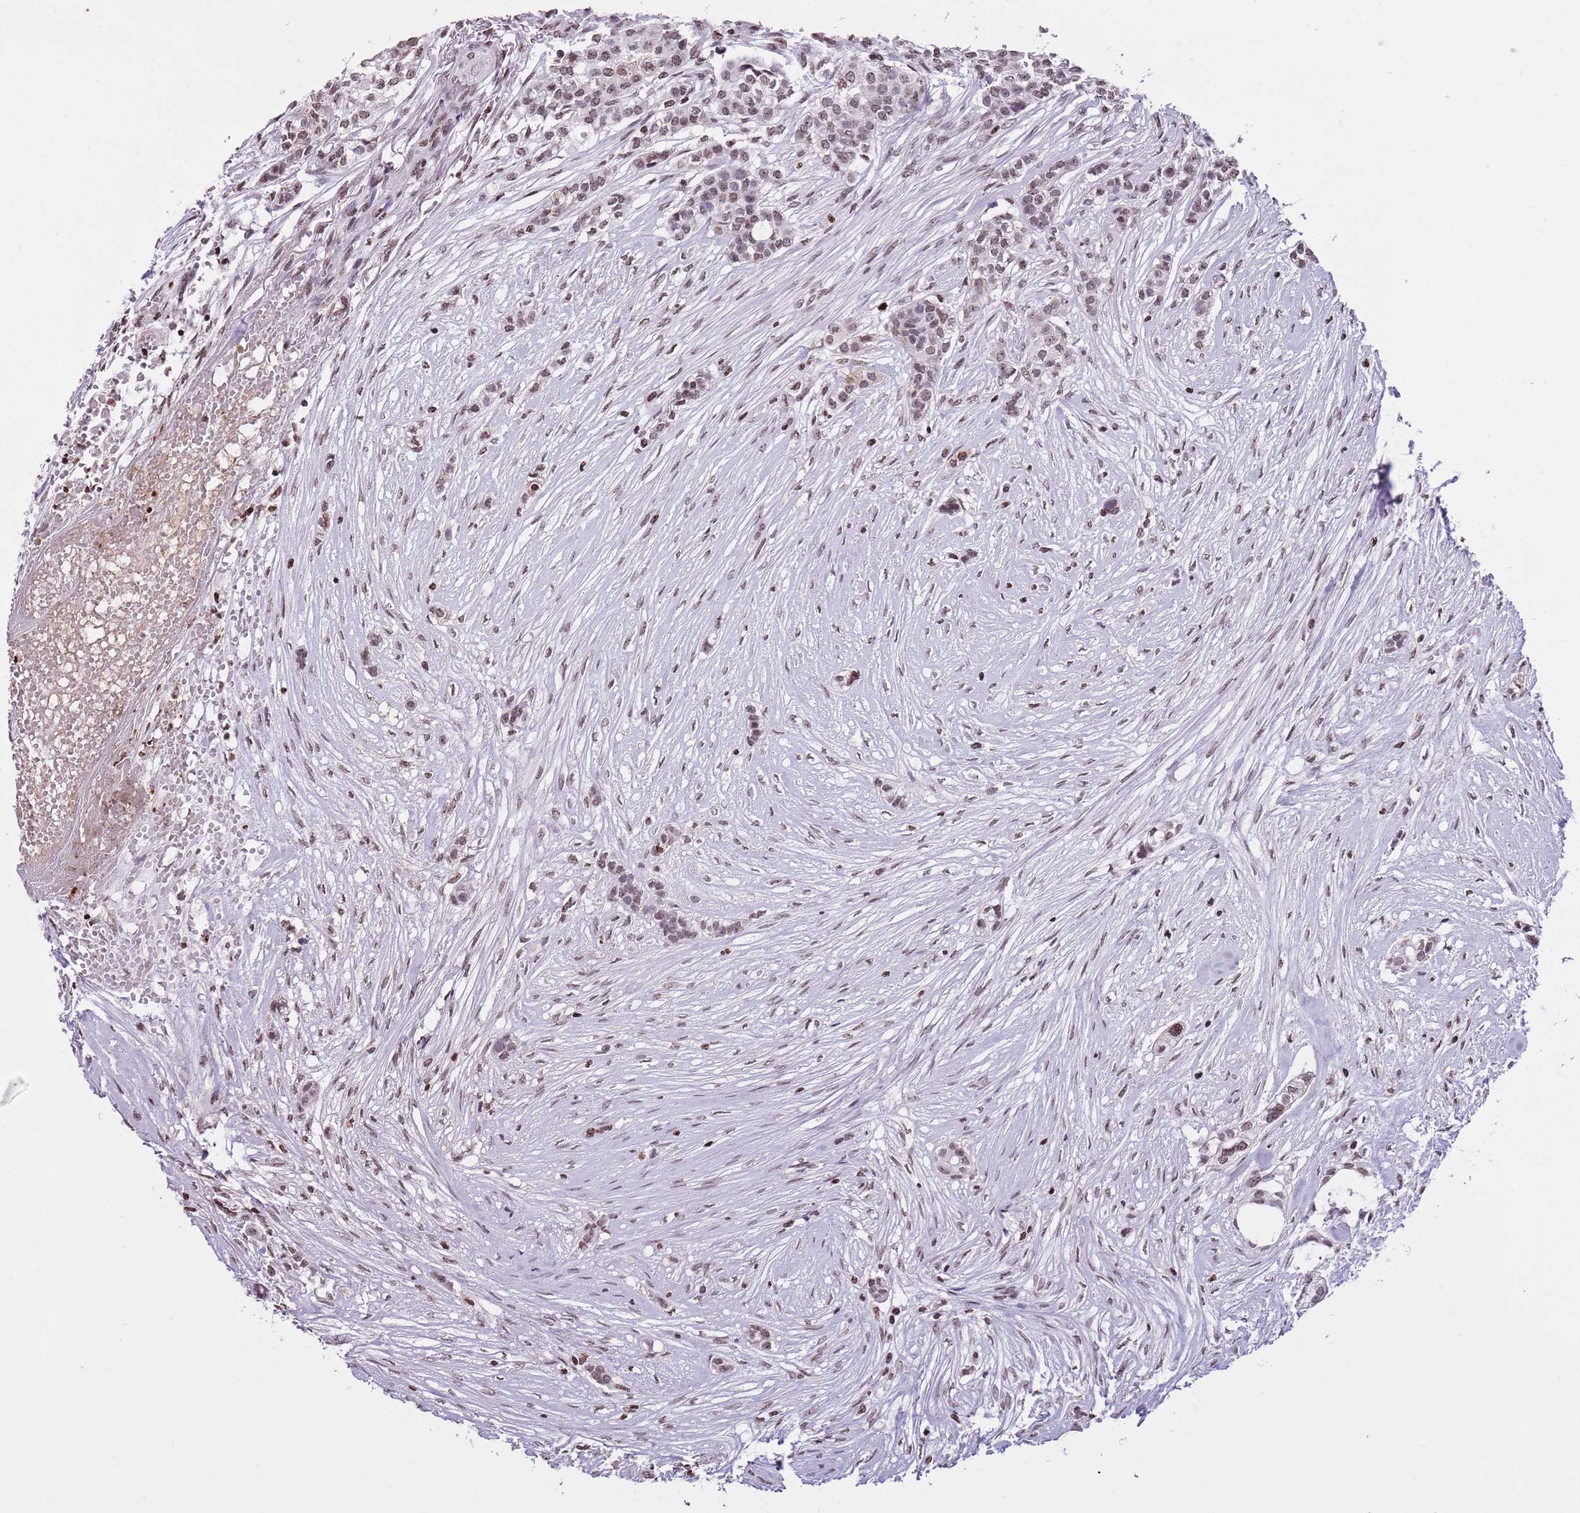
{"staining": {"intensity": "moderate", "quantity": ">75%", "location": "nuclear"}, "tissue": "head and neck cancer", "cell_type": "Tumor cells", "image_type": "cancer", "snomed": [{"axis": "morphology", "description": "Adenocarcinoma, NOS"}, {"axis": "topography", "description": "Head-Neck"}], "caption": "High-magnification brightfield microscopy of head and neck adenocarcinoma stained with DAB (3,3'-diaminobenzidine) (brown) and counterstained with hematoxylin (blue). tumor cells exhibit moderate nuclear expression is identified in about>75% of cells.", "gene": "KPNA3", "patient": {"sex": "male", "age": 81}}